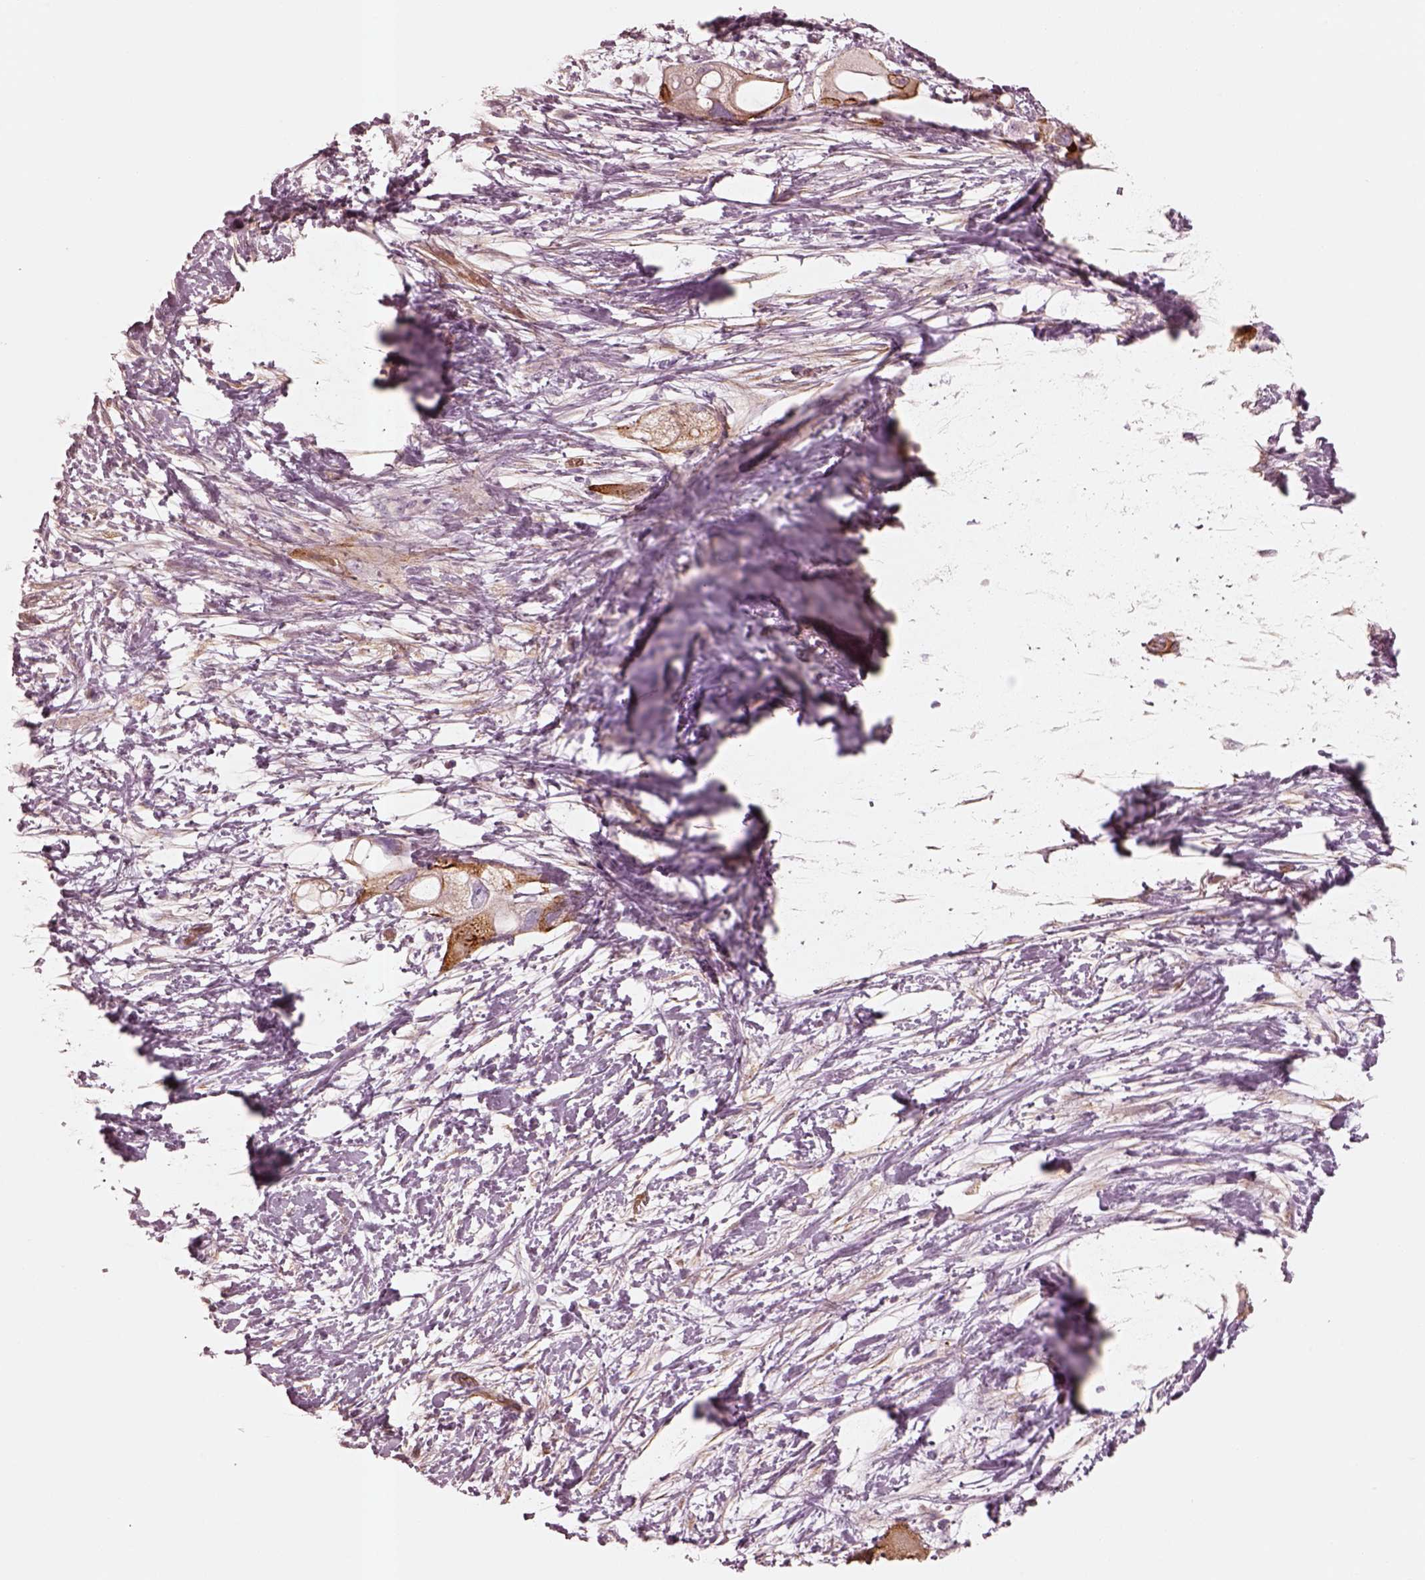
{"staining": {"intensity": "moderate", "quantity": ">75%", "location": "cytoplasmic/membranous"}, "tissue": "pancreatic cancer", "cell_type": "Tumor cells", "image_type": "cancer", "snomed": [{"axis": "morphology", "description": "Adenocarcinoma, NOS"}, {"axis": "topography", "description": "Pancreas"}], "caption": "Moderate cytoplasmic/membranous protein positivity is appreciated in approximately >75% of tumor cells in pancreatic adenocarcinoma.", "gene": "CRYM", "patient": {"sex": "female", "age": 72}}